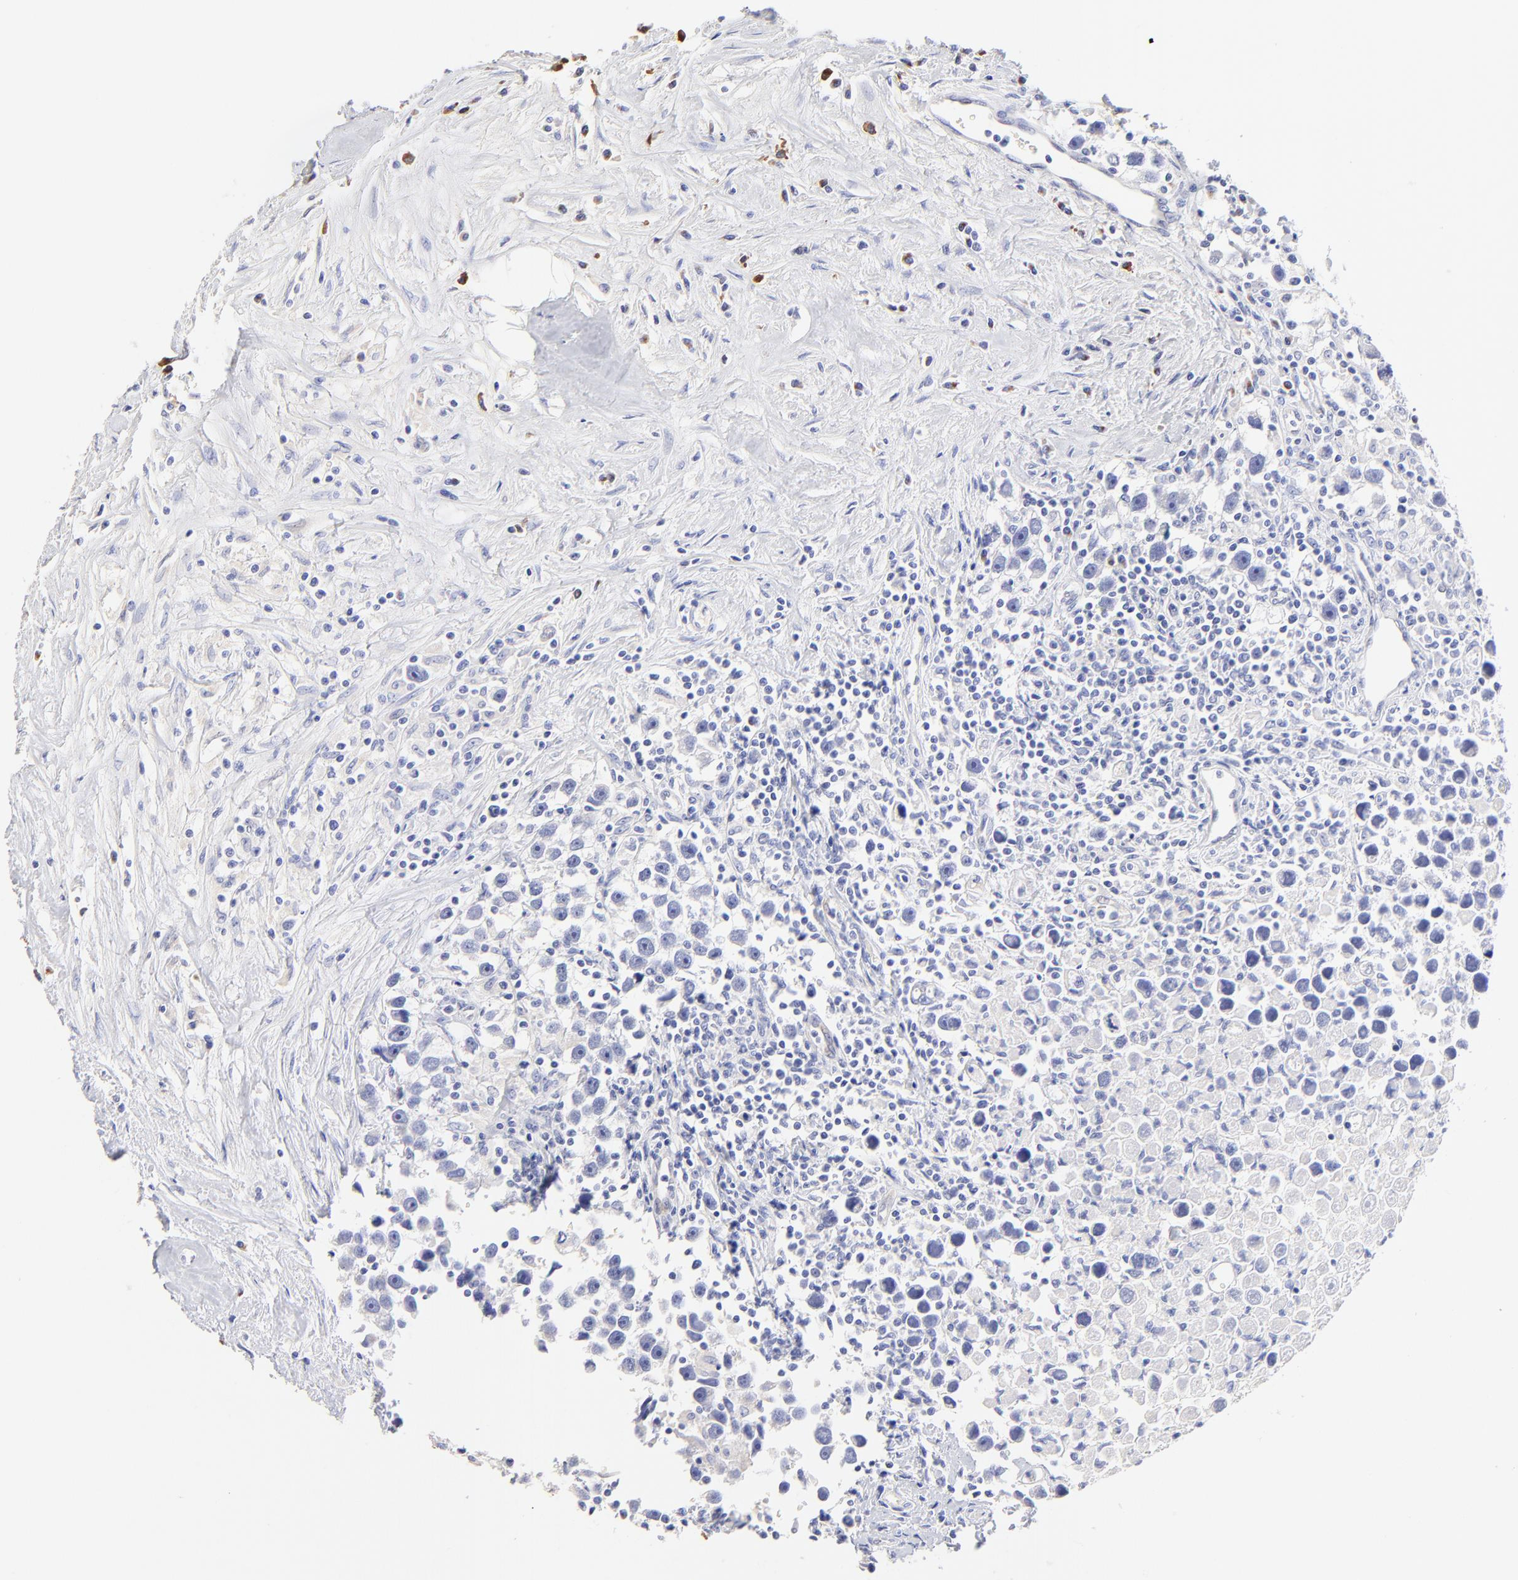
{"staining": {"intensity": "negative", "quantity": "none", "location": "none"}, "tissue": "testis cancer", "cell_type": "Tumor cells", "image_type": "cancer", "snomed": [{"axis": "morphology", "description": "Seminoma, NOS"}, {"axis": "topography", "description": "Testis"}], "caption": "Immunohistochemistry micrograph of neoplastic tissue: testis seminoma stained with DAB displays no significant protein staining in tumor cells.", "gene": "ASB9", "patient": {"sex": "male", "age": 43}}